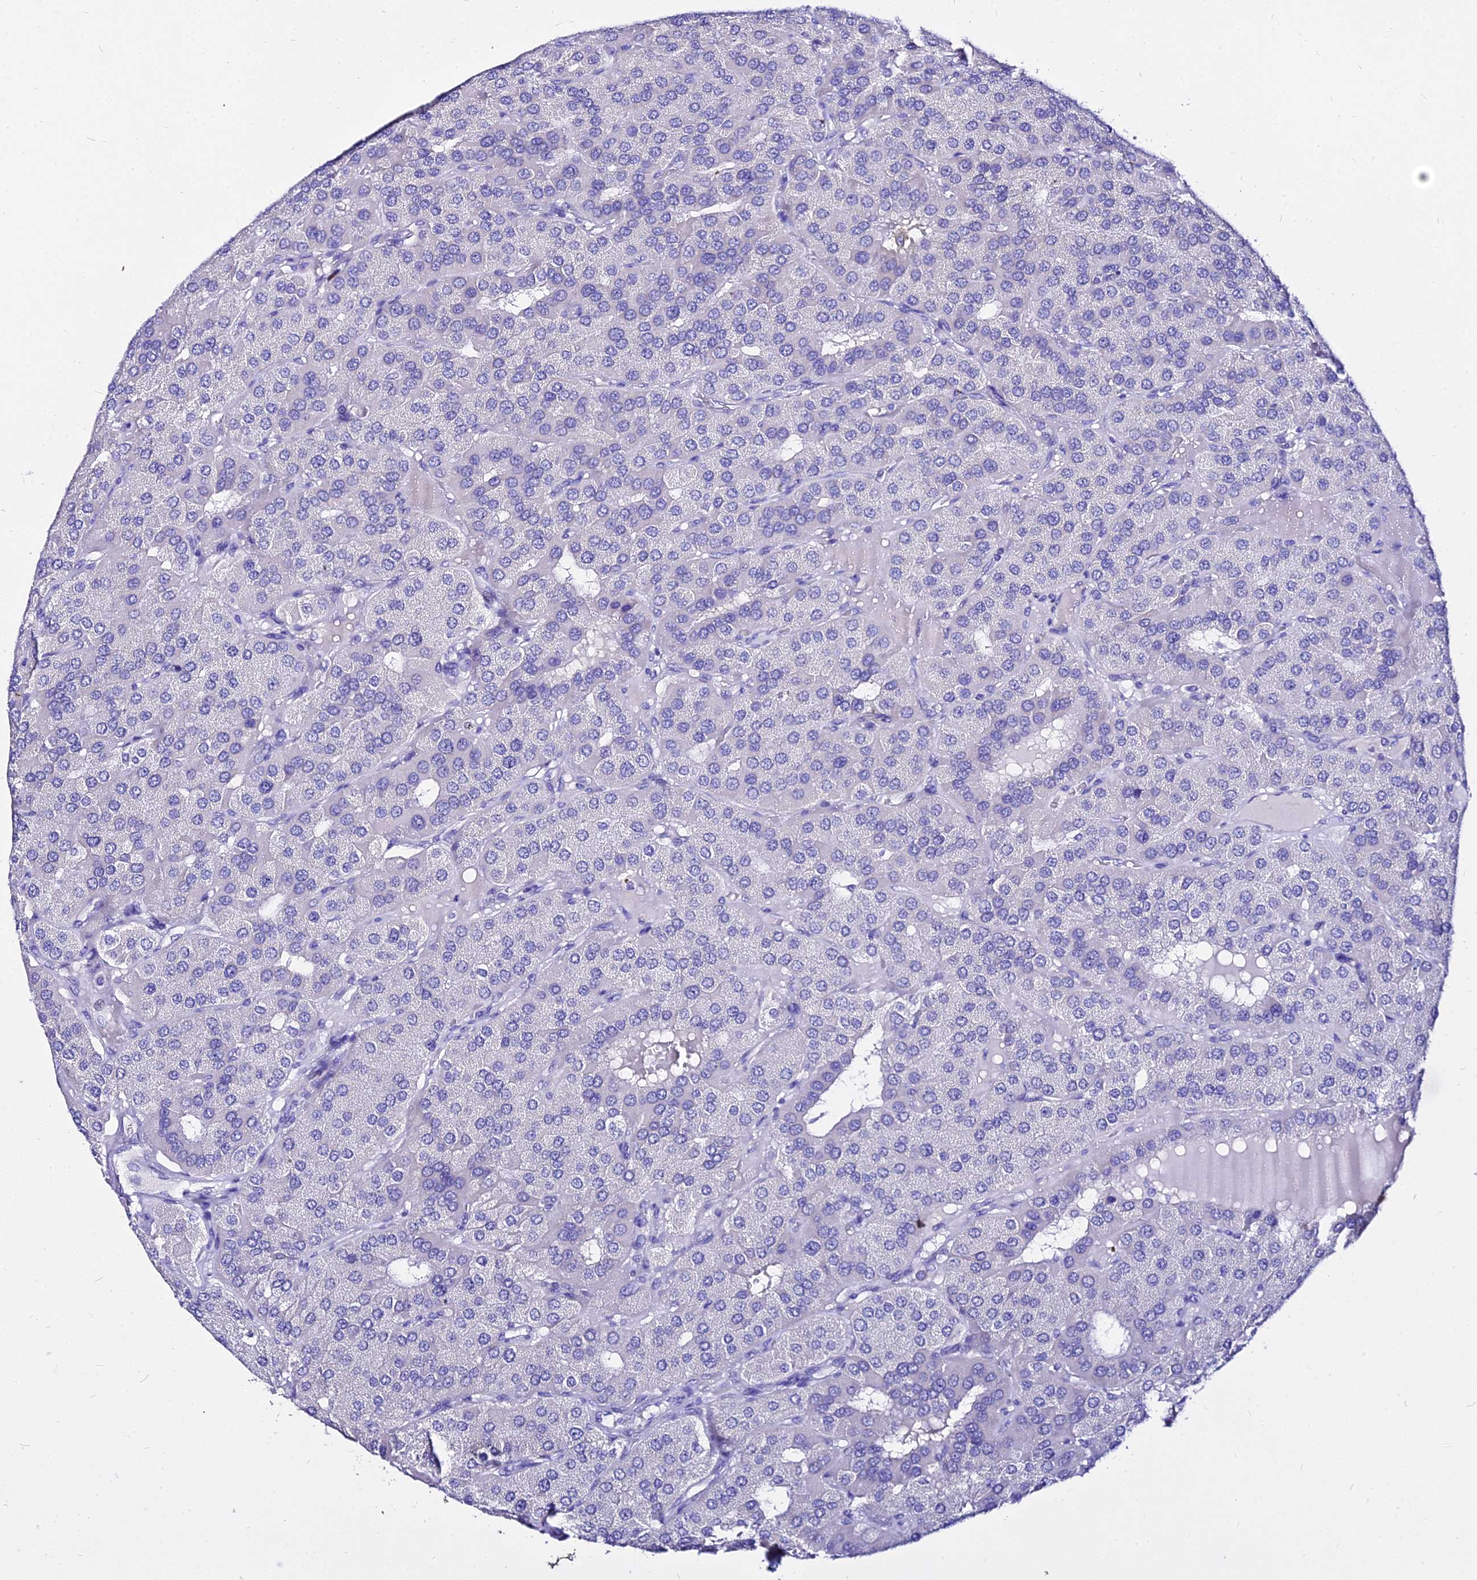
{"staining": {"intensity": "negative", "quantity": "none", "location": "none"}, "tissue": "parathyroid gland", "cell_type": "Glandular cells", "image_type": "normal", "snomed": [{"axis": "morphology", "description": "Normal tissue, NOS"}, {"axis": "morphology", "description": "Adenoma, NOS"}, {"axis": "topography", "description": "Parathyroid gland"}], "caption": "IHC of benign parathyroid gland reveals no positivity in glandular cells. (Stains: DAB IHC with hematoxylin counter stain, Microscopy: brightfield microscopy at high magnification).", "gene": "DEFB106A", "patient": {"sex": "female", "age": 86}}